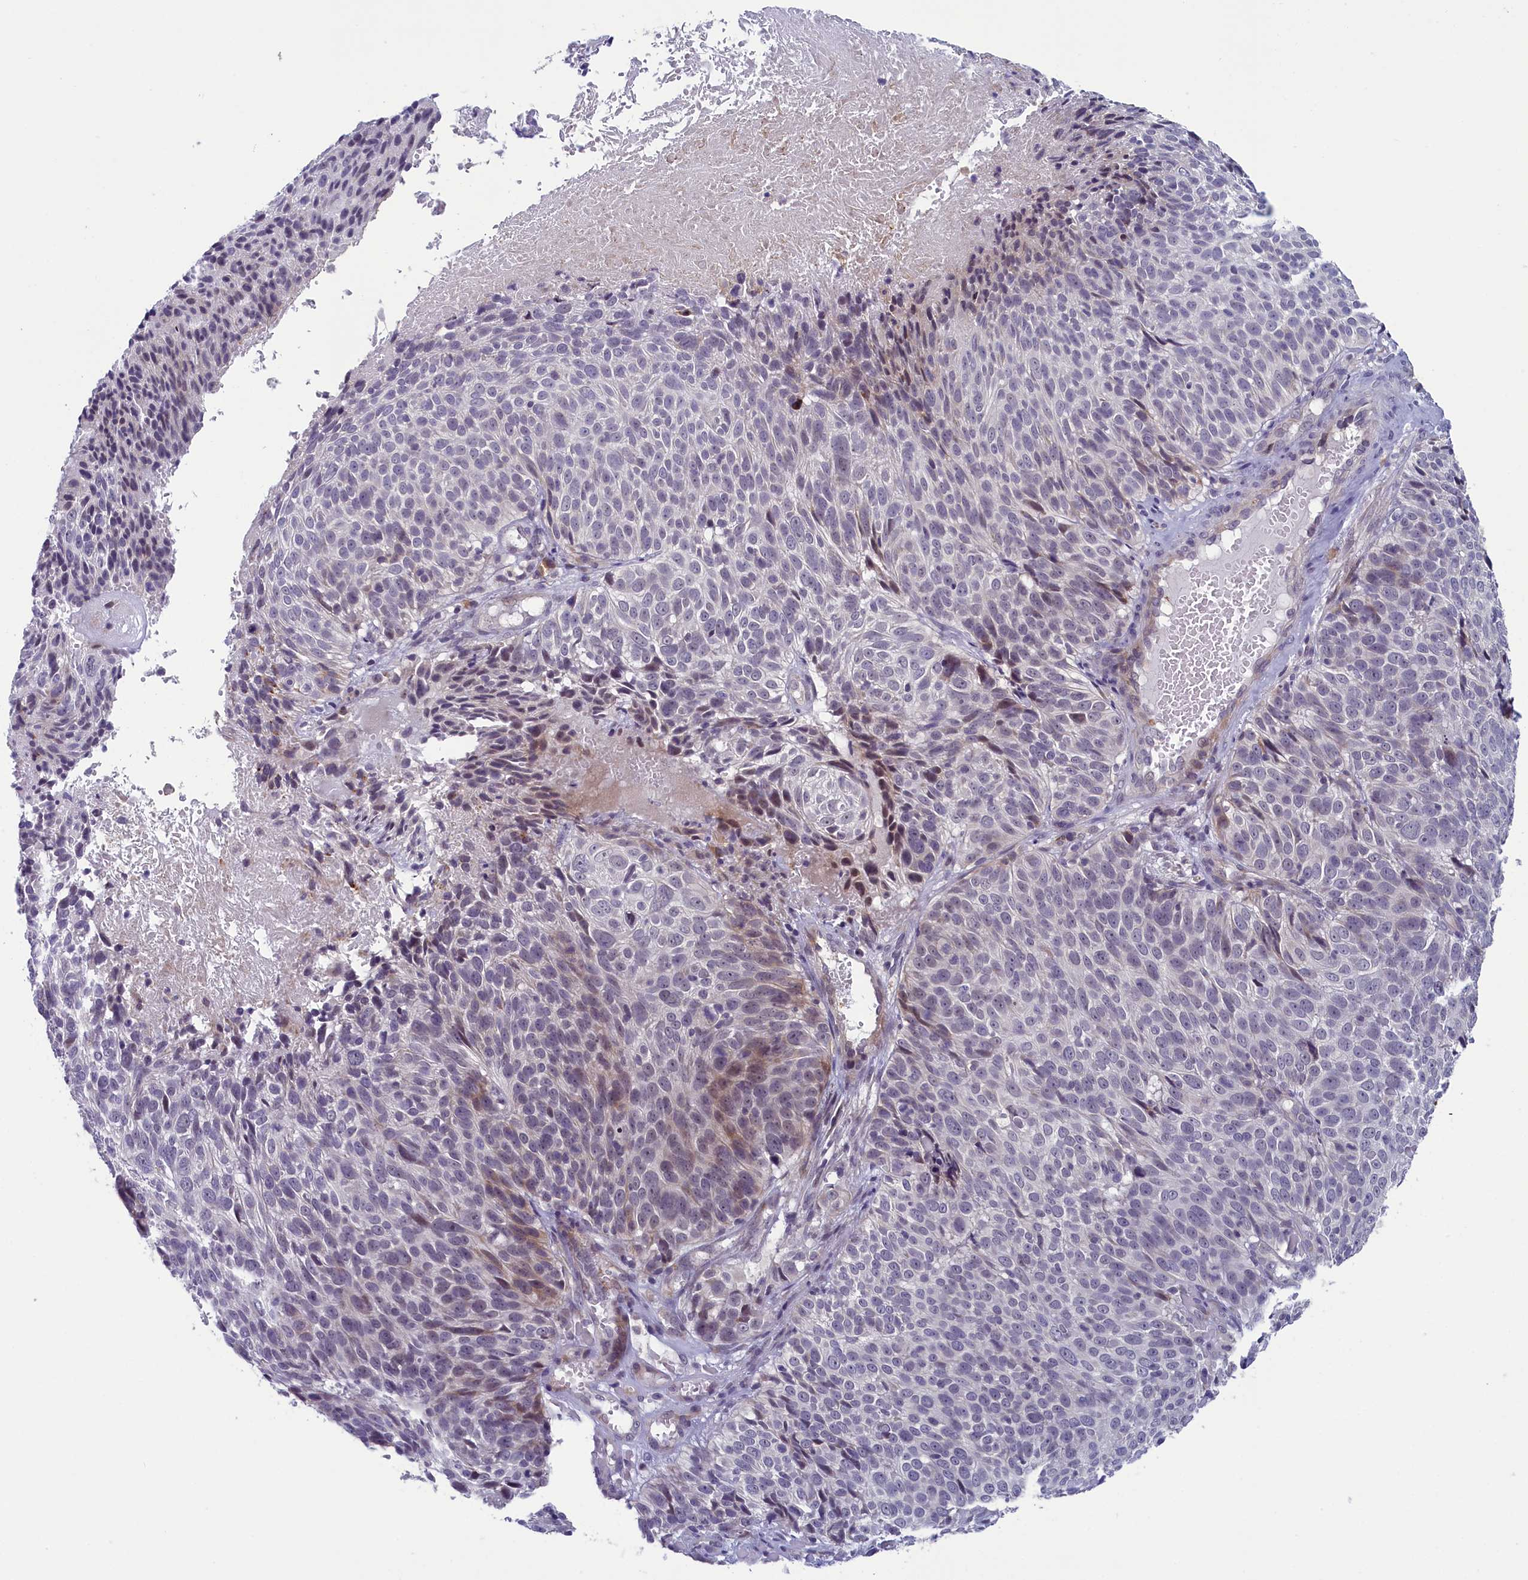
{"staining": {"intensity": "weak", "quantity": "<25%", "location": "cytoplasmic/membranous,nuclear"}, "tissue": "cervical cancer", "cell_type": "Tumor cells", "image_type": "cancer", "snomed": [{"axis": "morphology", "description": "Squamous cell carcinoma, NOS"}, {"axis": "topography", "description": "Cervix"}], "caption": "Immunohistochemistry of squamous cell carcinoma (cervical) demonstrates no positivity in tumor cells.", "gene": "CNEP1R1", "patient": {"sex": "female", "age": 74}}